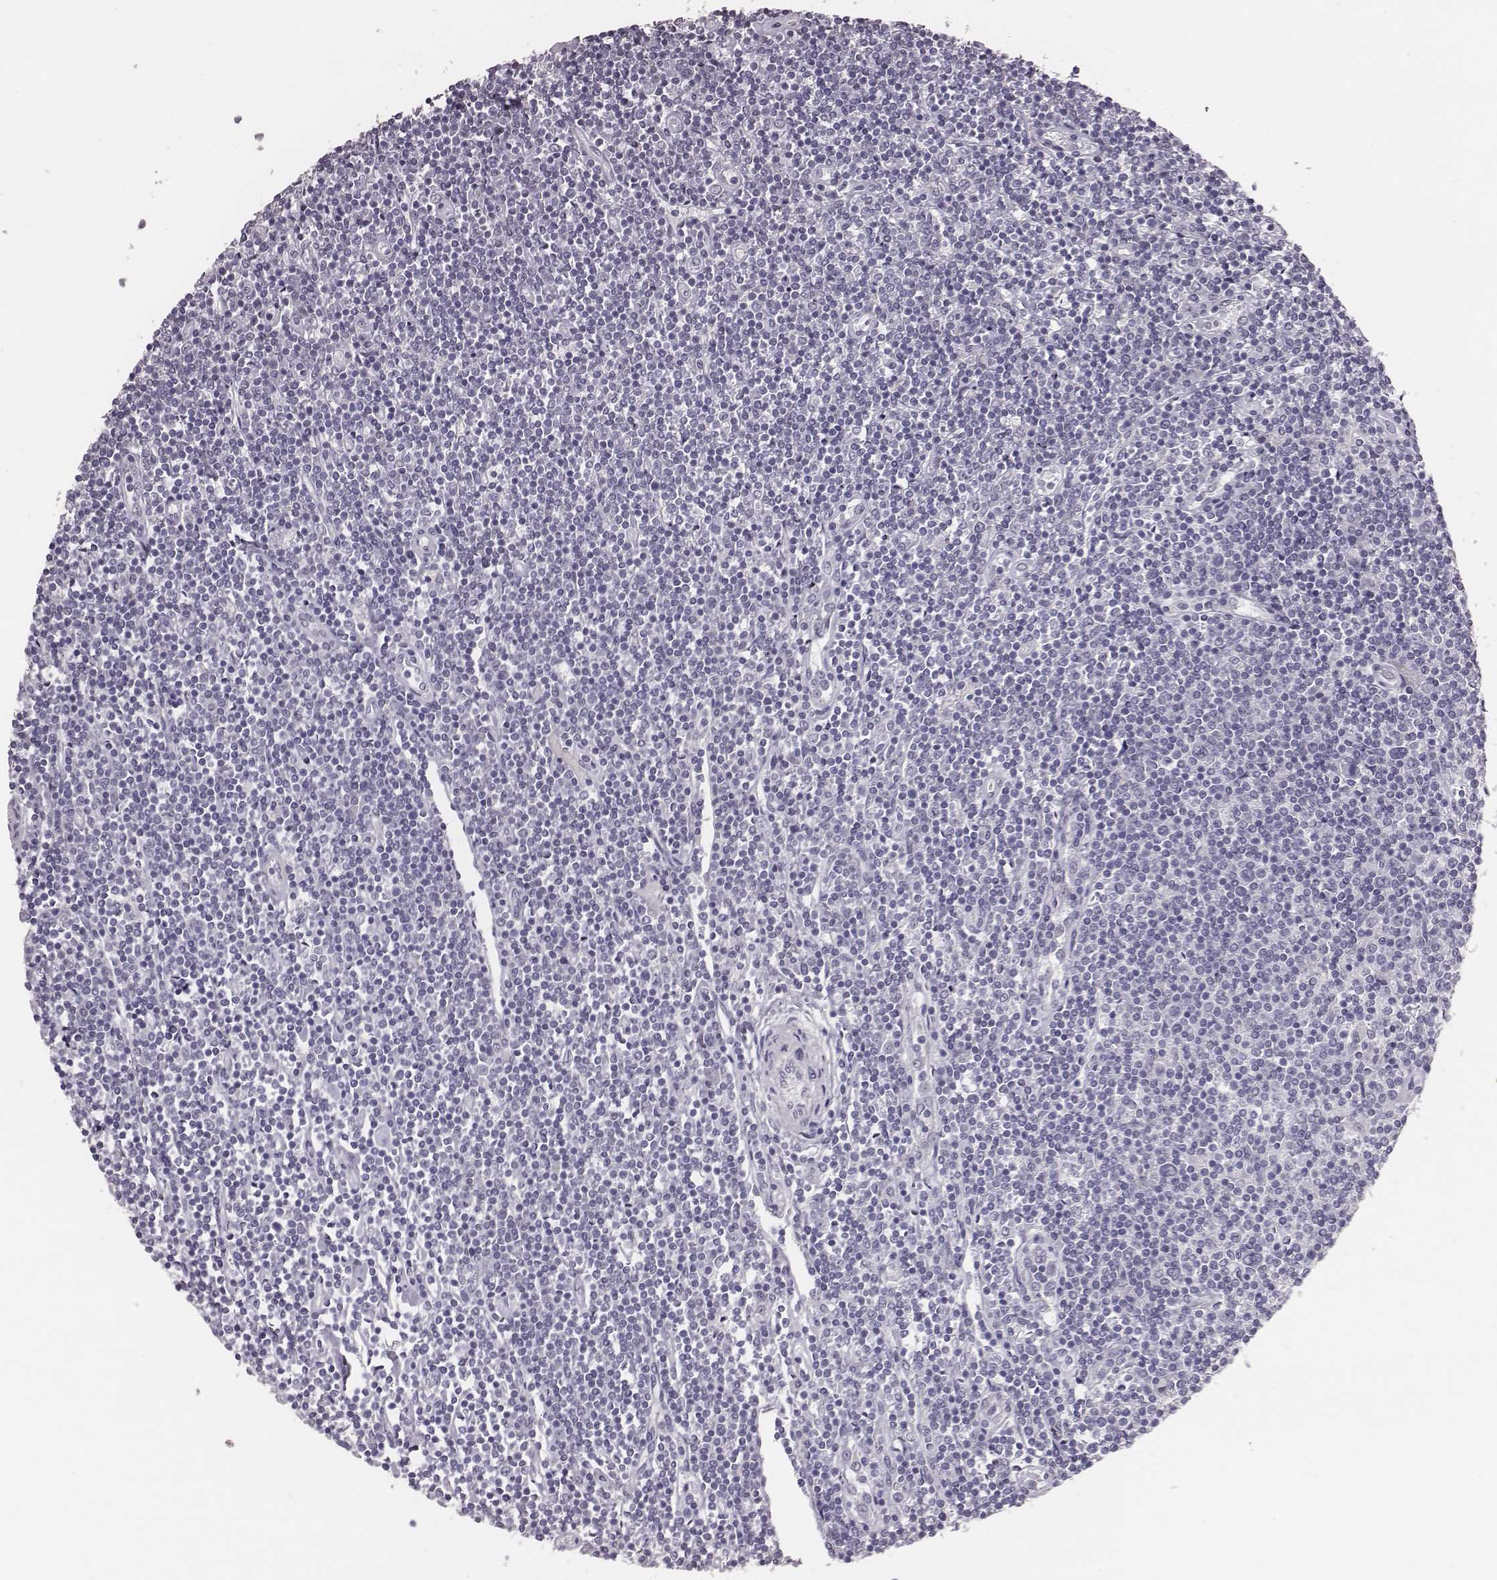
{"staining": {"intensity": "negative", "quantity": "none", "location": "none"}, "tissue": "lymphoma", "cell_type": "Tumor cells", "image_type": "cancer", "snomed": [{"axis": "morphology", "description": "Hodgkin's disease, NOS"}, {"axis": "topography", "description": "Lymph node"}], "caption": "High magnification brightfield microscopy of lymphoma stained with DAB (brown) and counterstained with hematoxylin (blue): tumor cells show no significant positivity. Nuclei are stained in blue.", "gene": "CSHL1", "patient": {"sex": "male", "age": 40}}